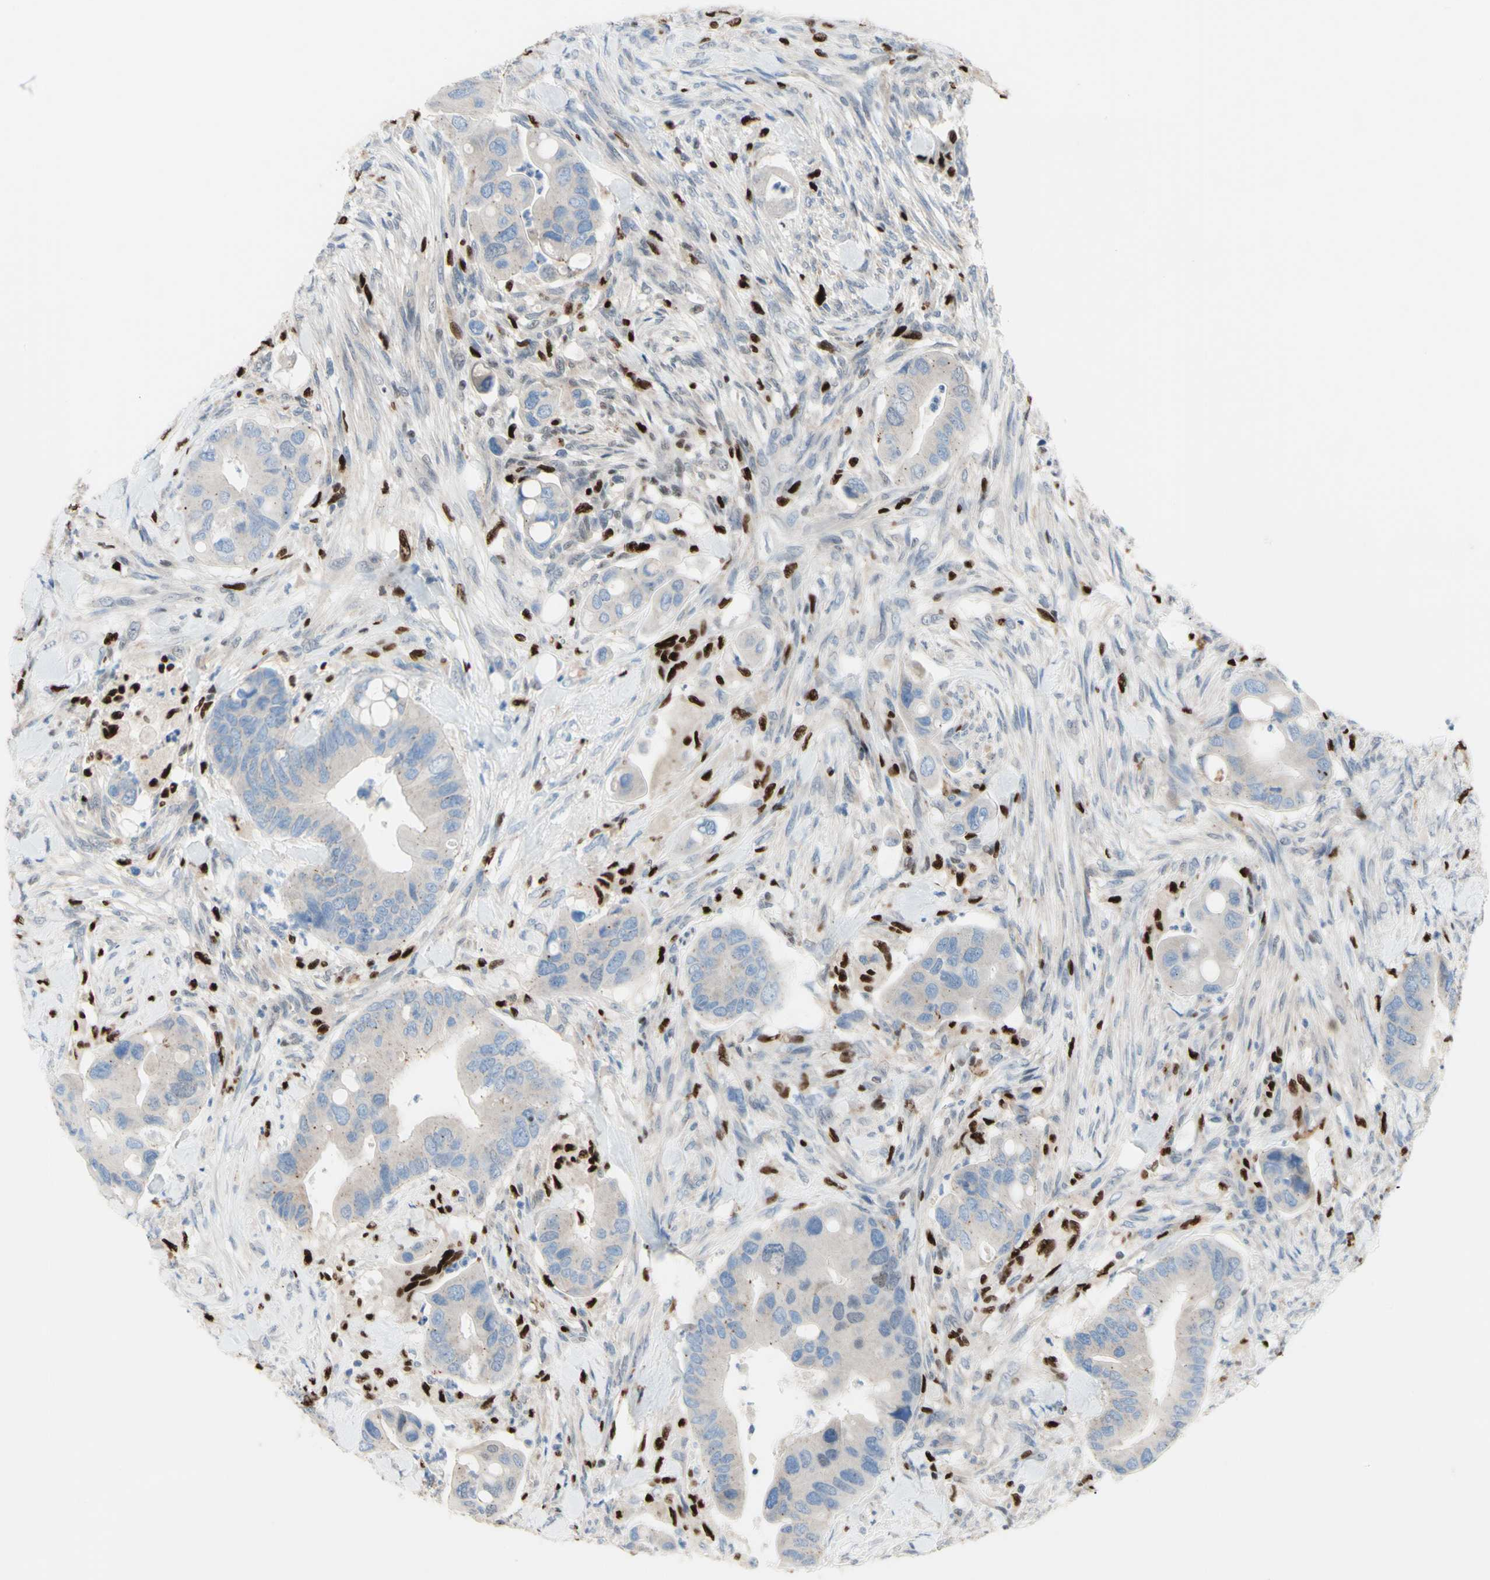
{"staining": {"intensity": "weak", "quantity": ">75%", "location": "cytoplasmic/membranous"}, "tissue": "colorectal cancer", "cell_type": "Tumor cells", "image_type": "cancer", "snomed": [{"axis": "morphology", "description": "Adenocarcinoma, NOS"}, {"axis": "topography", "description": "Rectum"}], "caption": "Weak cytoplasmic/membranous expression is seen in approximately >75% of tumor cells in colorectal cancer (adenocarcinoma).", "gene": "EED", "patient": {"sex": "female", "age": 57}}